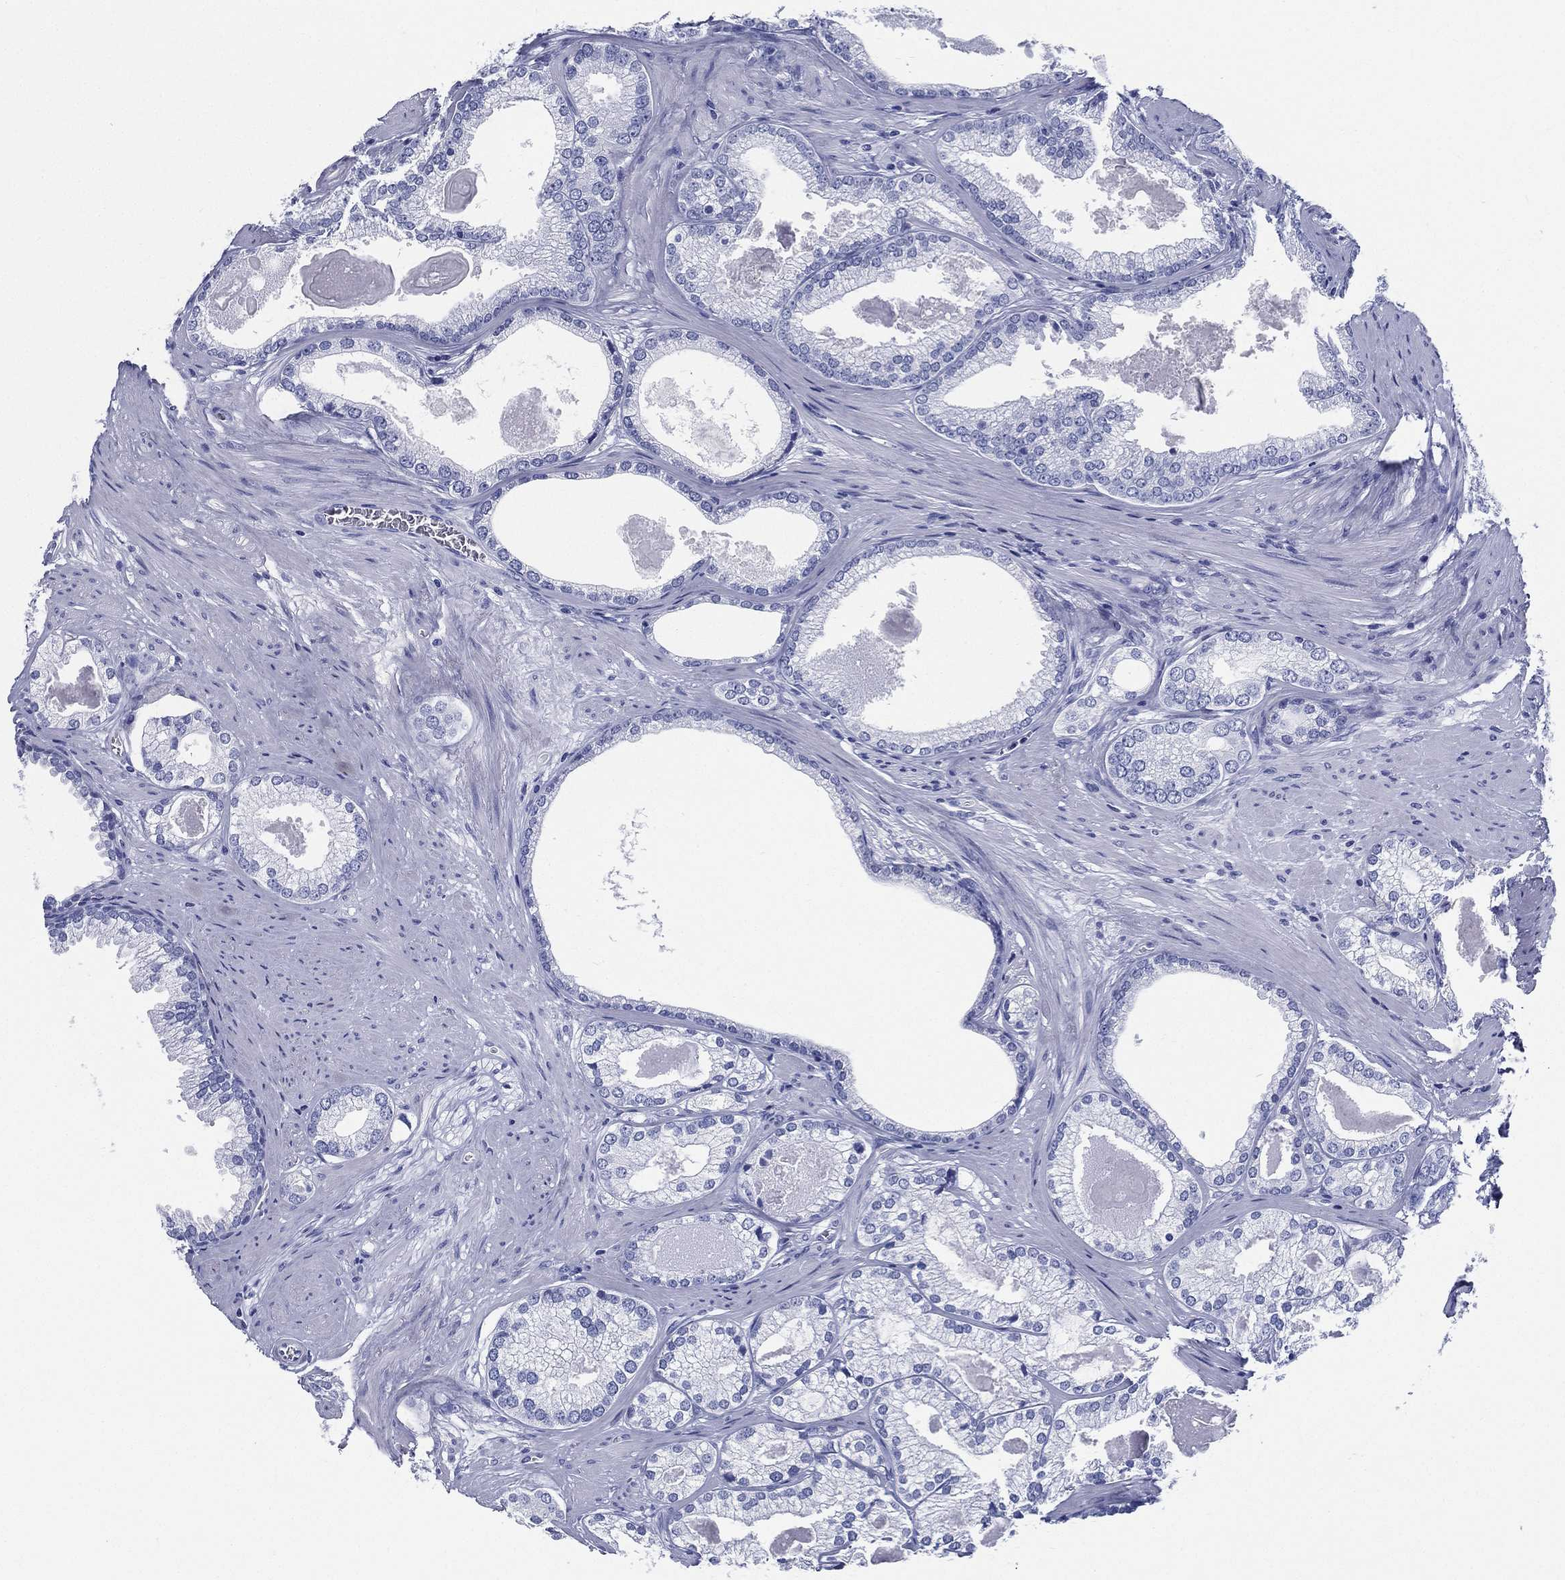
{"staining": {"intensity": "negative", "quantity": "none", "location": "none"}, "tissue": "prostate cancer", "cell_type": "Tumor cells", "image_type": "cancer", "snomed": [{"axis": "morphology", "description": "Adenocarcinoma, High grade"}, {"axis": "topography", "description": "Prostate and seminal vesicle, NOS"}], "caption": "Immunohistochemistry of prostate cancer exhibits no positivity in tumor cells.", "gene": "RSPH4A", "patient": {"sex": "male", "age": 62}}